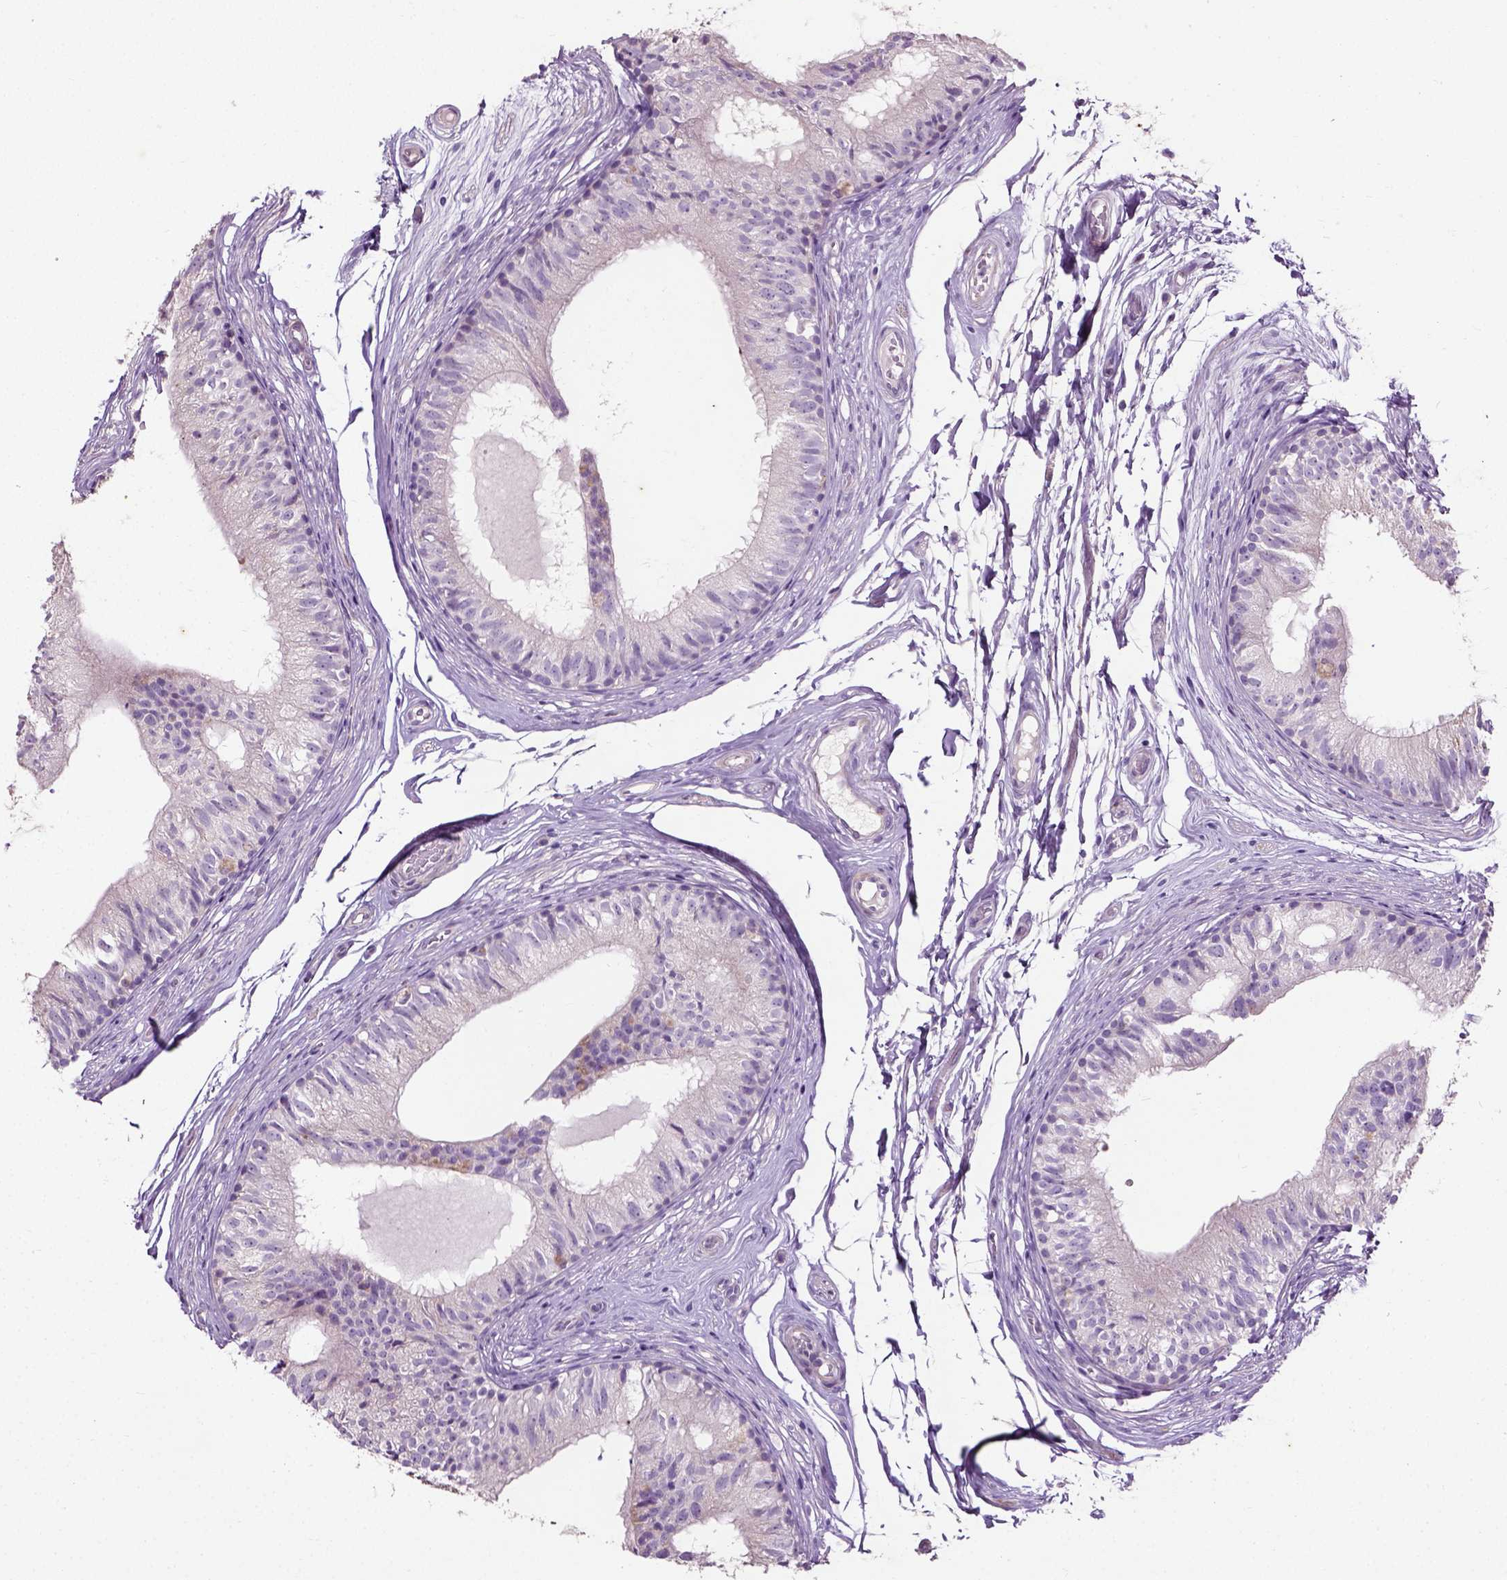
{"staining": {"intensity": "negative", "quantity": "none", "location": "none"}, "tissue": "epididymis", "cell_type": "Glandular cells", "image_type": "normal", "snomed": [{"axis": "morphology", "description": "Normal tissue, NOS"}, {"axis": "topography", "description": "Epididymis"}], "caption": "An IHC photomicrograph of benign epididymis is shown. There is no staining in glandular cells of epididymis.", "gene": "PKP3", "patient": {"sex": "male", "age": 29}}